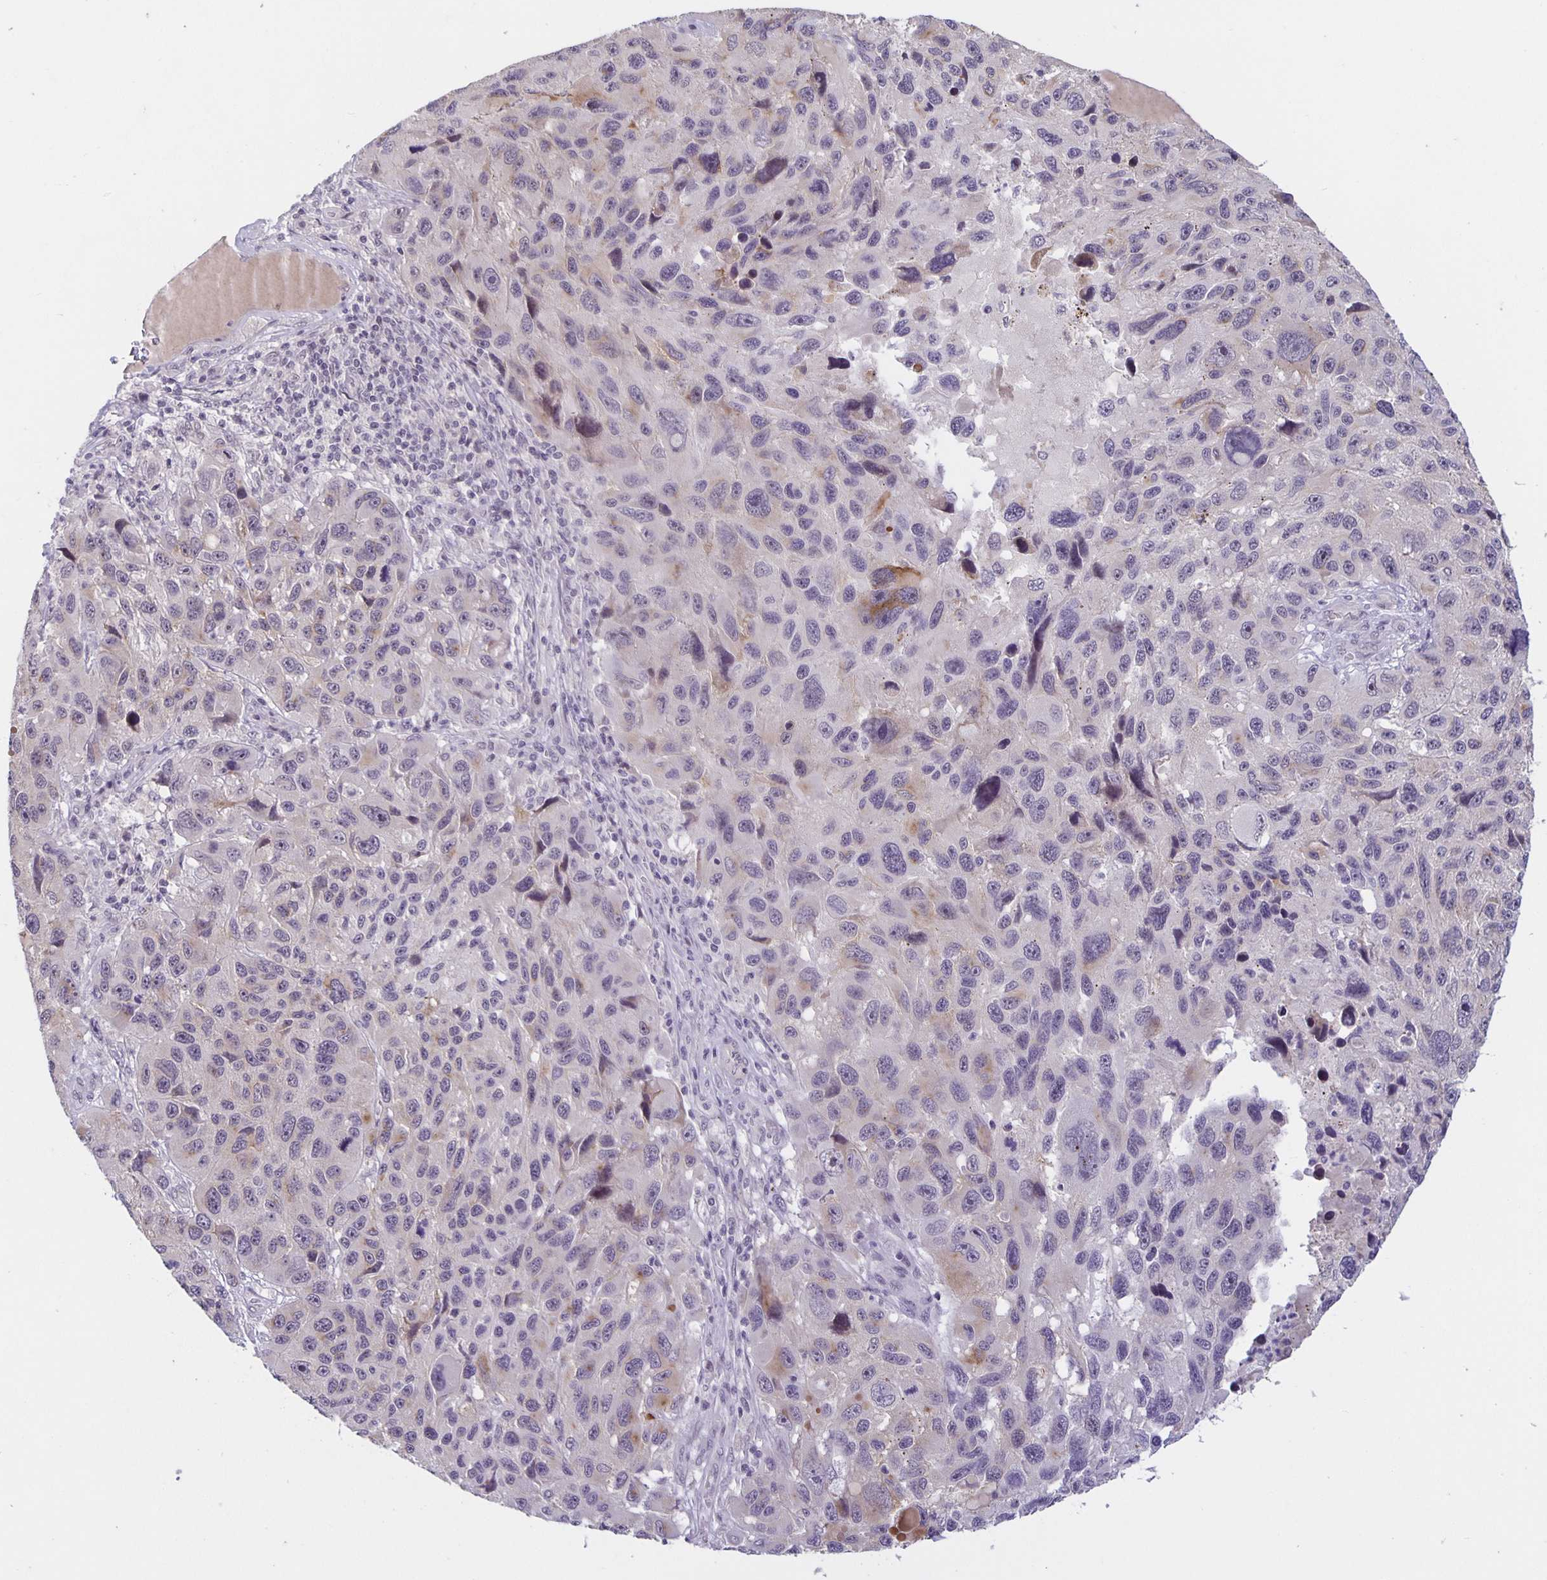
{"staining": {"intensity": "weak", "quantity": "<25%", "location": "cytoplasmic/membranous"}, "tissue": "melanoma", "cell_type": "Tumor cells", "image_type": "cancer", "snomed": [{"axis": "morphology", "description": "Malignant melanoma, NOS"}, {"axis": "topography", "description": "Skin"}], "caption": "High magnification brightfield microscopy of malignant melanoma stained with DAB (3,3'-diaminobenzidine) (brown) and counterstained with hematoxylin (blue): tumor cells show no significant staining.", "gene": "ARVCF", "patient": {"sex": "male", "age": 53}}